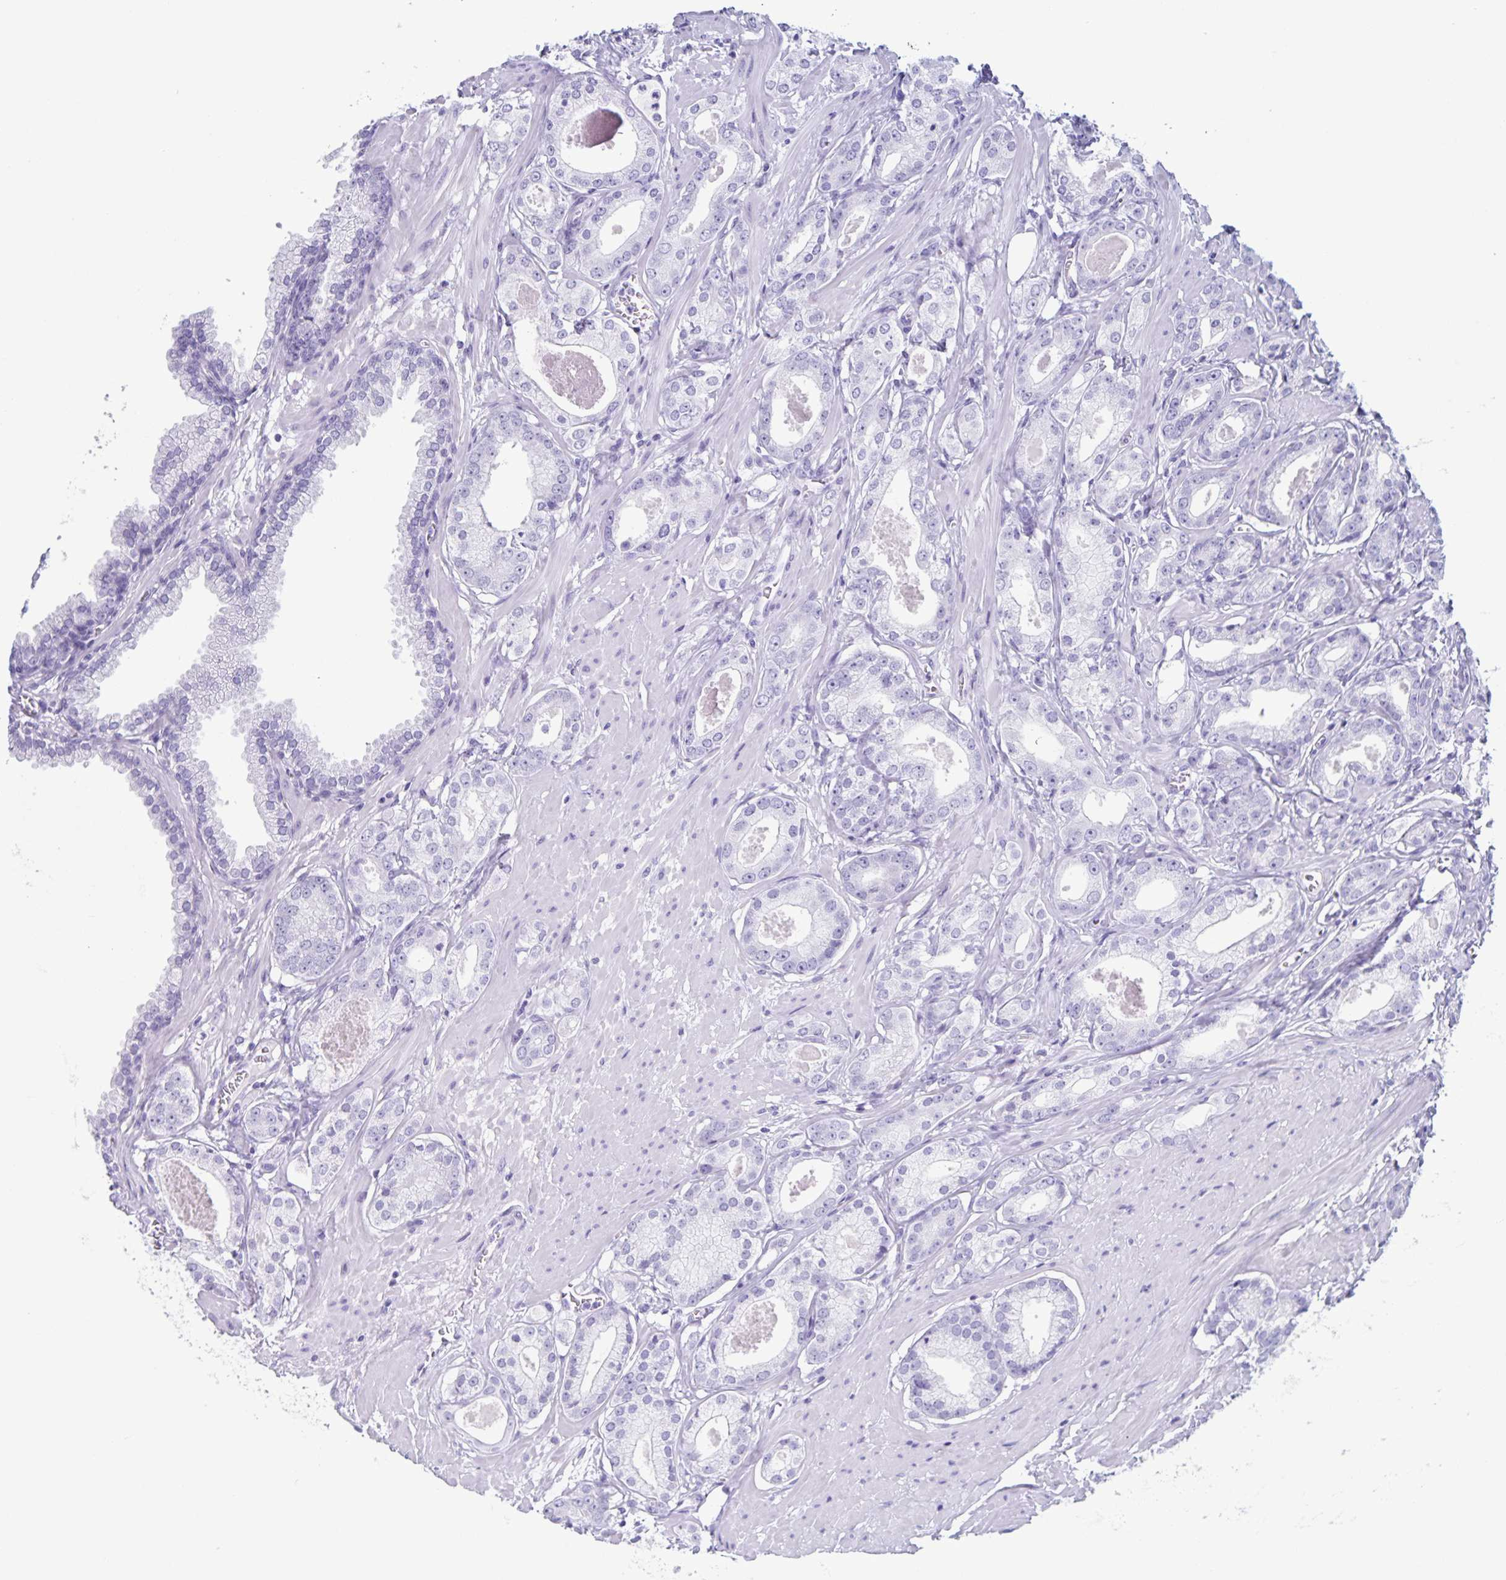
{"staining": {"intensity": "negative", "quantity": "none", "location": "none"}, "tissue": "prostate cancer", "cell_type": "Tumor cells", "image_type": "cancer", "snomed": [{"axis": "morphology", "description": "Adenocarcinoma, NOS"}, {"axis": "morphology", "description": "Adenocarcinoma, Low grade"}, {"axis": "topography", "description": "Prostate"}], "caption": "This is a micrograph of immunohistochemistry (IHC) staining of low-grade adenocarcinoma (prostate), which shows no positivity in tumor cells.", "gene": "C12orf56", "patient": {"sex": "male", "age": 64}}